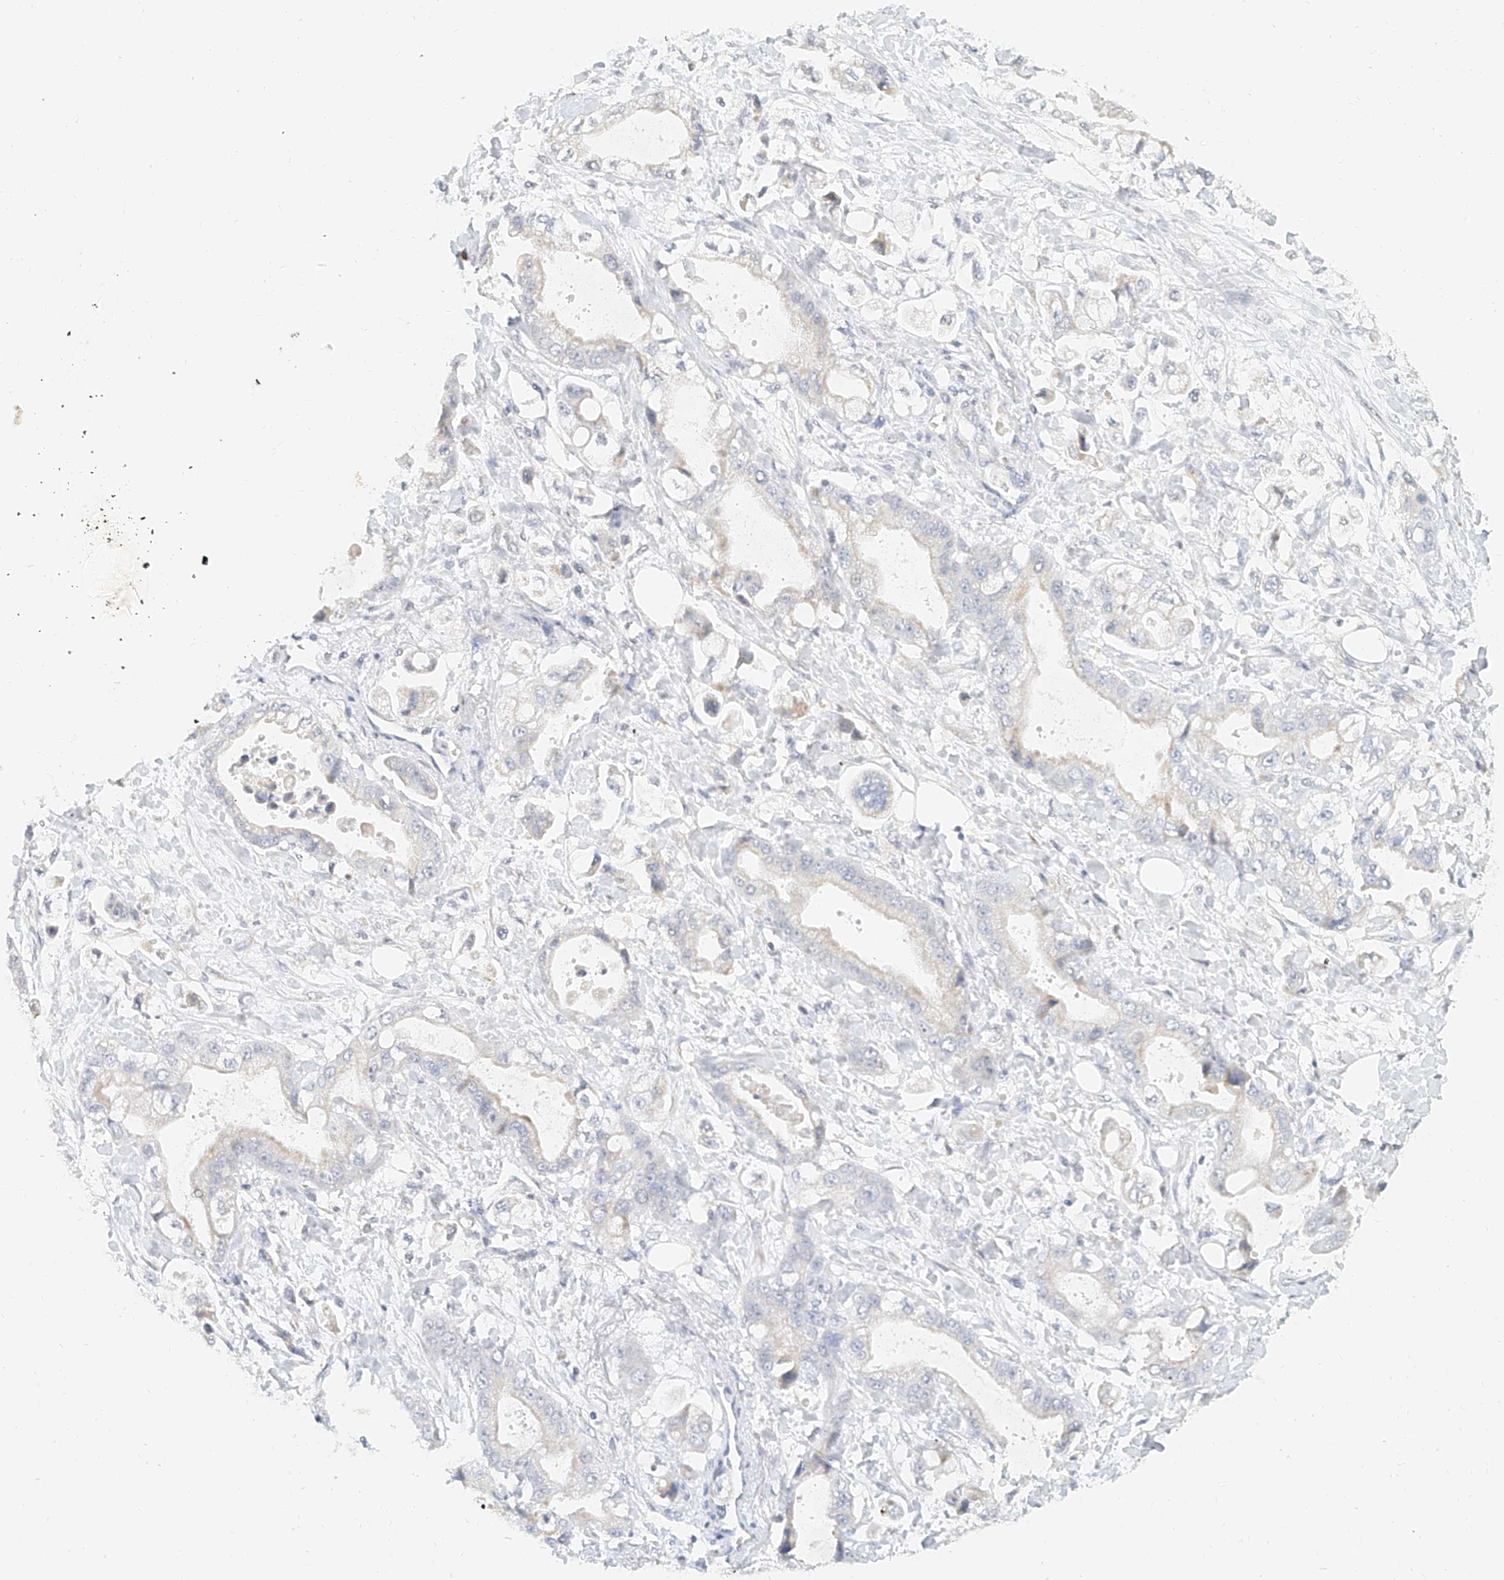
{"staining": {"intensity": "negative", "quantity": "none", "location": "none"}, "tissue": "stomach cancer", "cell_type": "Tumor cells", "image_type": "cancer", "snomed": [{"axis": "morphology", "description": "Adenocarcinoma, NOS"}, {"axis": "topography", "description": "Stomach"}], "caption": "Protein analysis of stomach cancer exhibits no significant expression in tumor cells.", "gene": "CXorf58", "patient": {"sex": "male", "age": 62}}